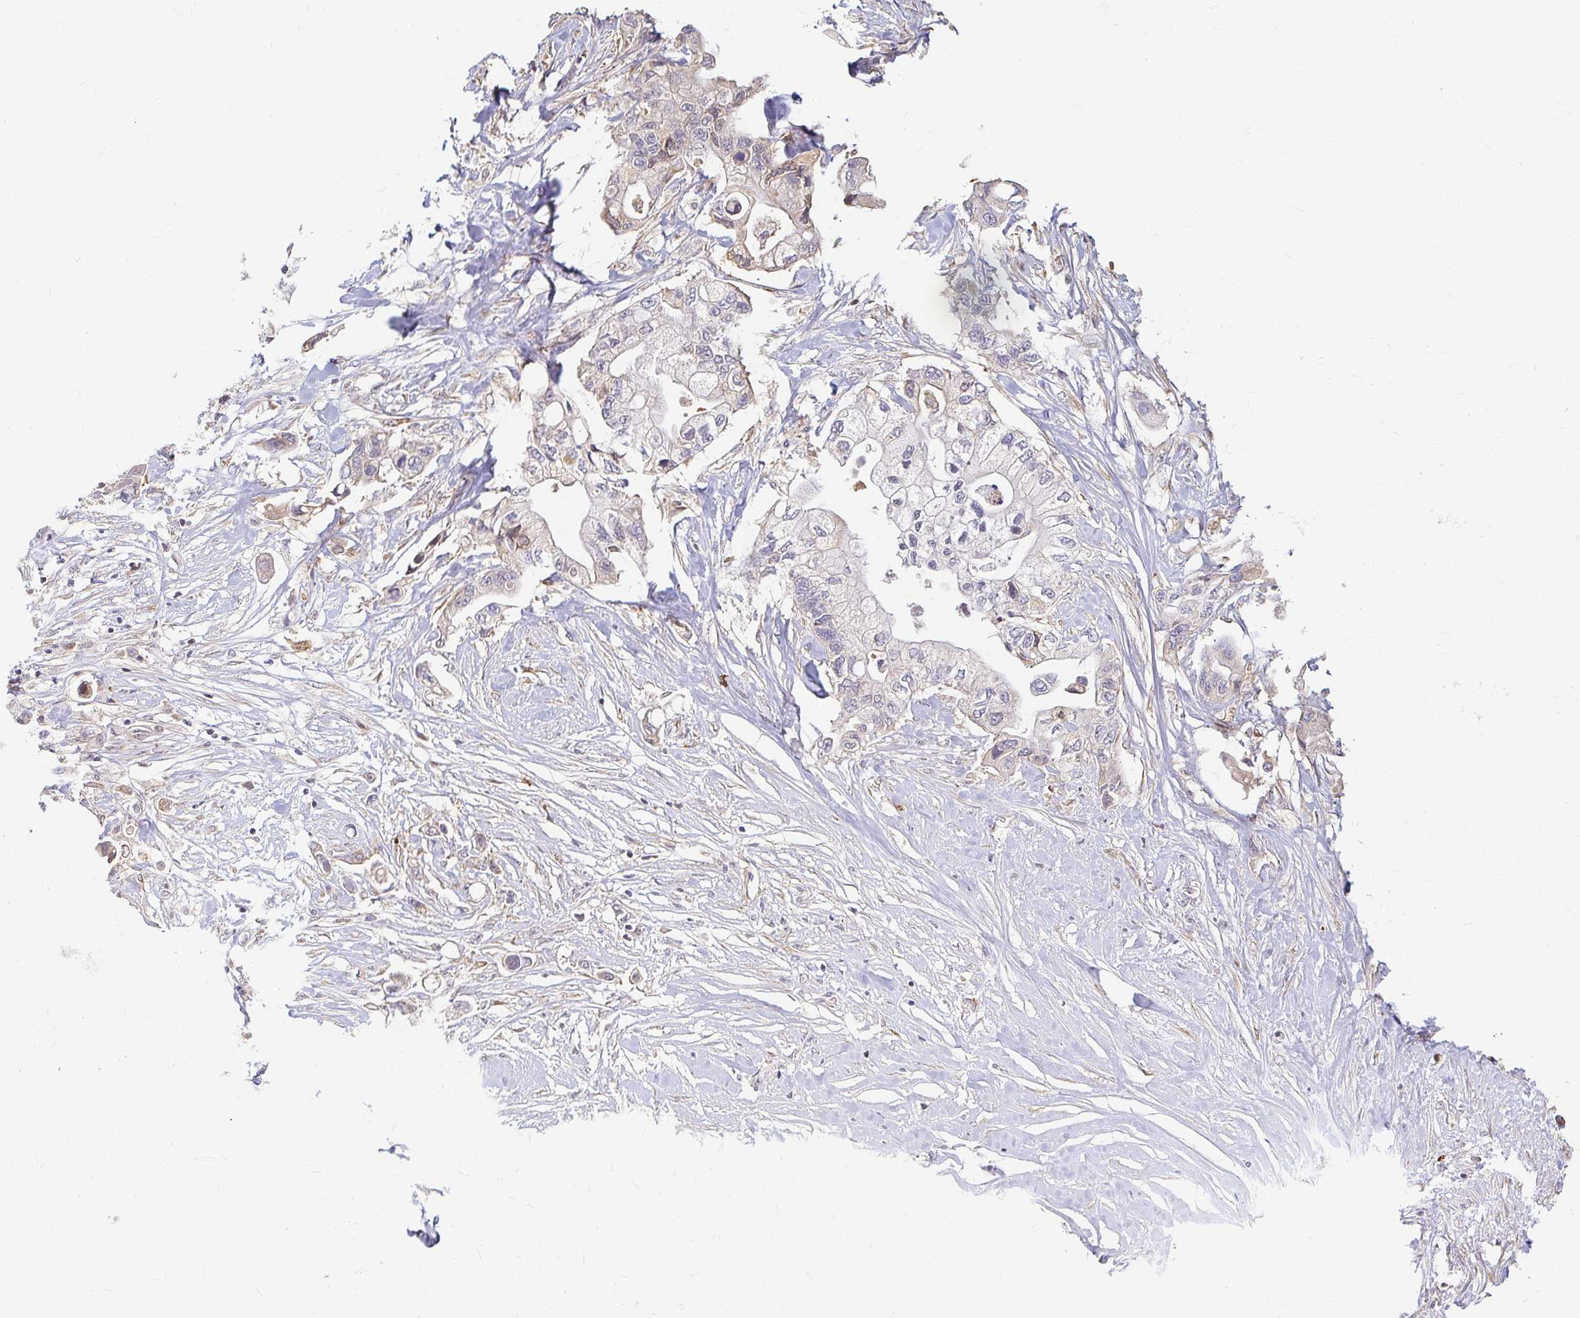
{"staining": {"intensity": "negative", "quantity": "none", "location": "none"}, "tissue": "pancreatic cancer", "cell_type": "Tumor cells", "image_type": "cancer", "snomed": [{"axis": "morphology", "description": "Adenocarcinoma, NOS"}, {"axis": "topography", "description": "Pancreas"}], "caption": "Immunohistochemistry (IHC) image of human adenocarcinoma (pancreatic) stained for a protein (brown), which reveals no positivity in tumor cells.", "gene": "CAST", "patient": {"sex": "male", "age": 61}}